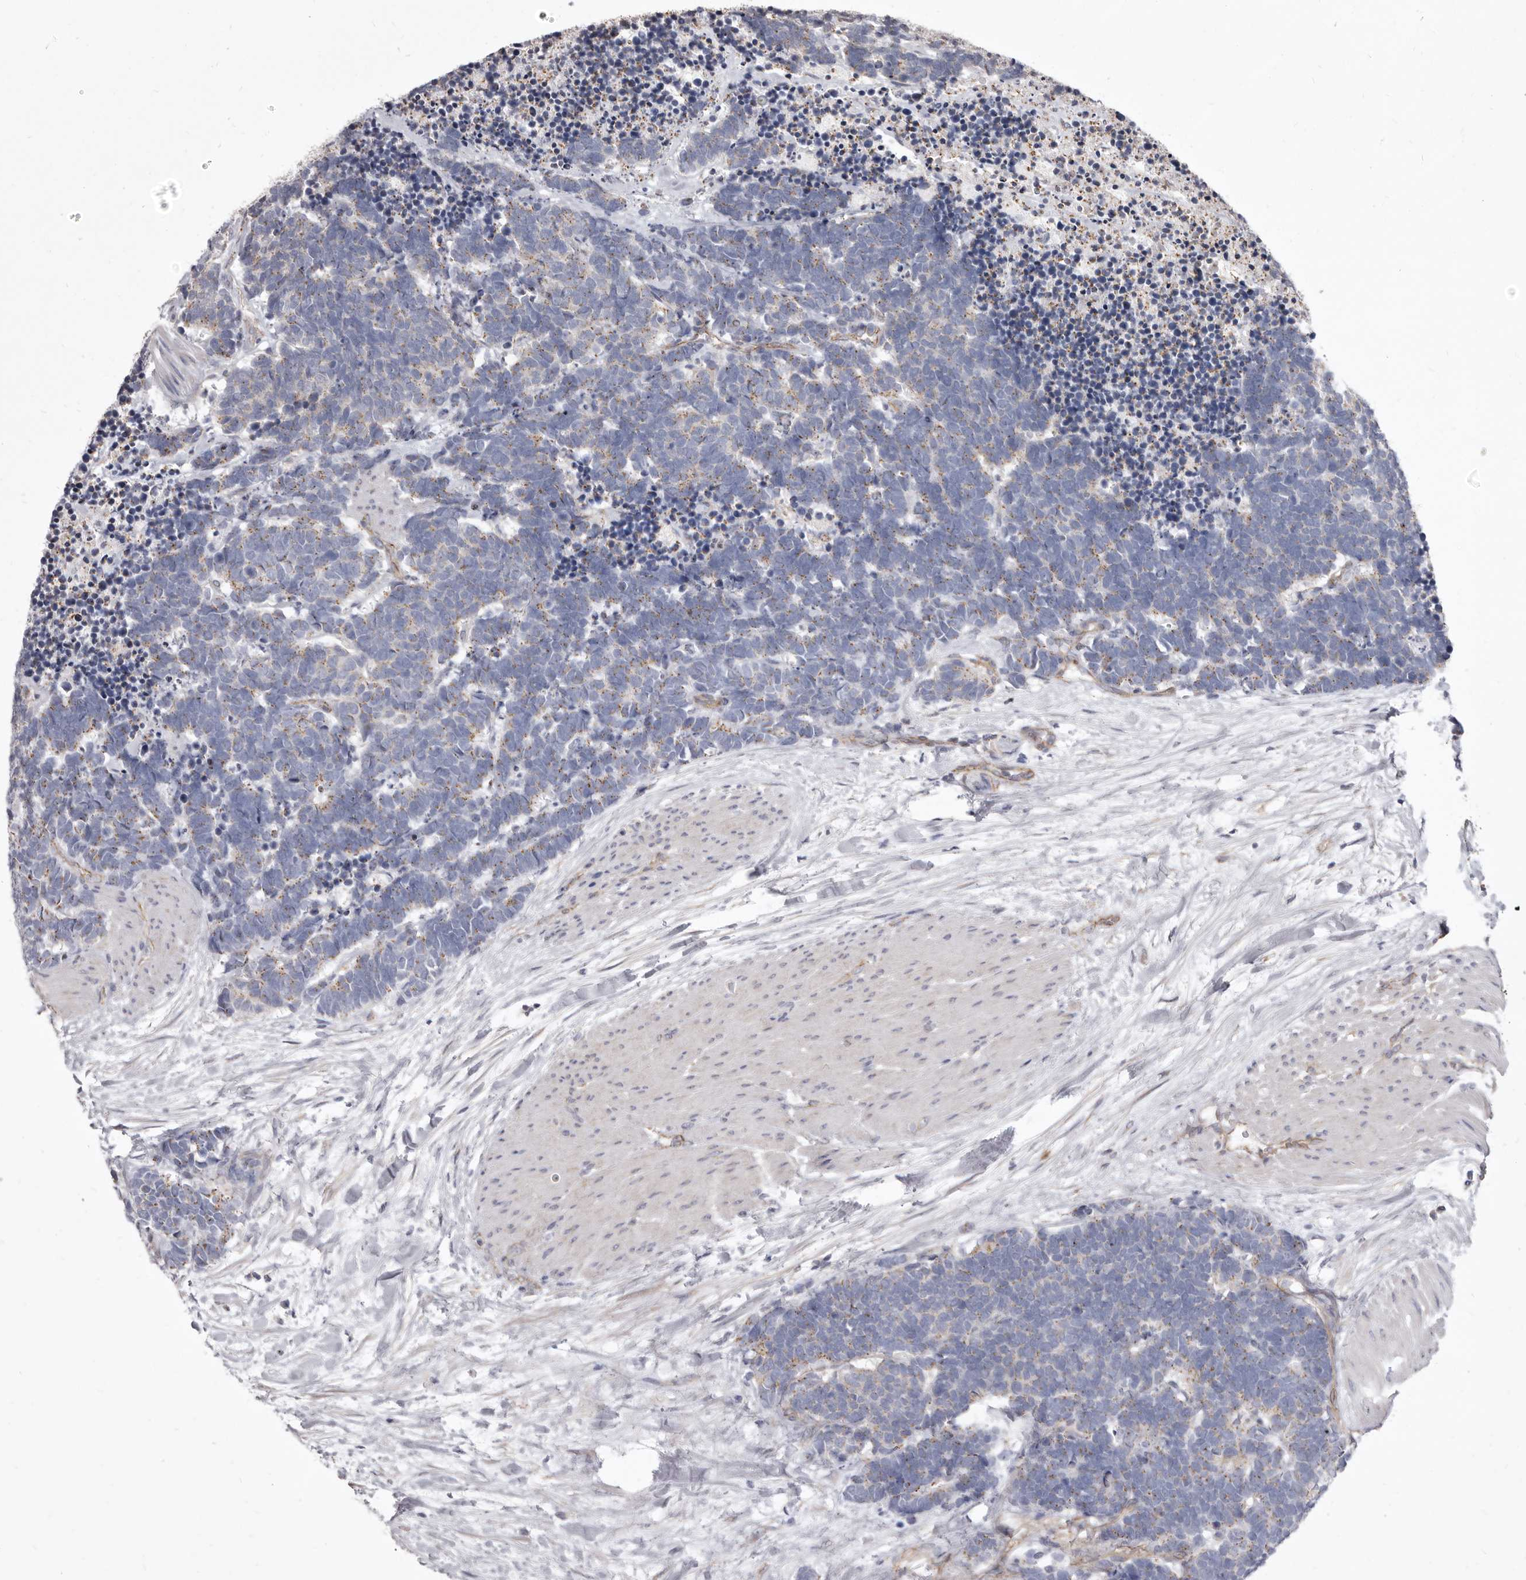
{"staining": {"intensity": "negative", "quantity": "none", "location": "none"}, "tissue": "carcinoid", "cell_type": "Tumor cells", "image_type": "cancer", "snomed": [{"axis": "morphology", "description": "Carcinoma, NOS"}, {"axis": "morphology", "description": "Carcinoid, malignant, NOS"}, {"axis": "topography", "description": "Urinary bladder"}], "caption": "A high-resolution image shows immunohistochemistry staining of malignant carcinoid, which exhibits no significant expression in tumor cells.", "gene": "P2RX6", "patient": {"sex": "male", "age": 57}}